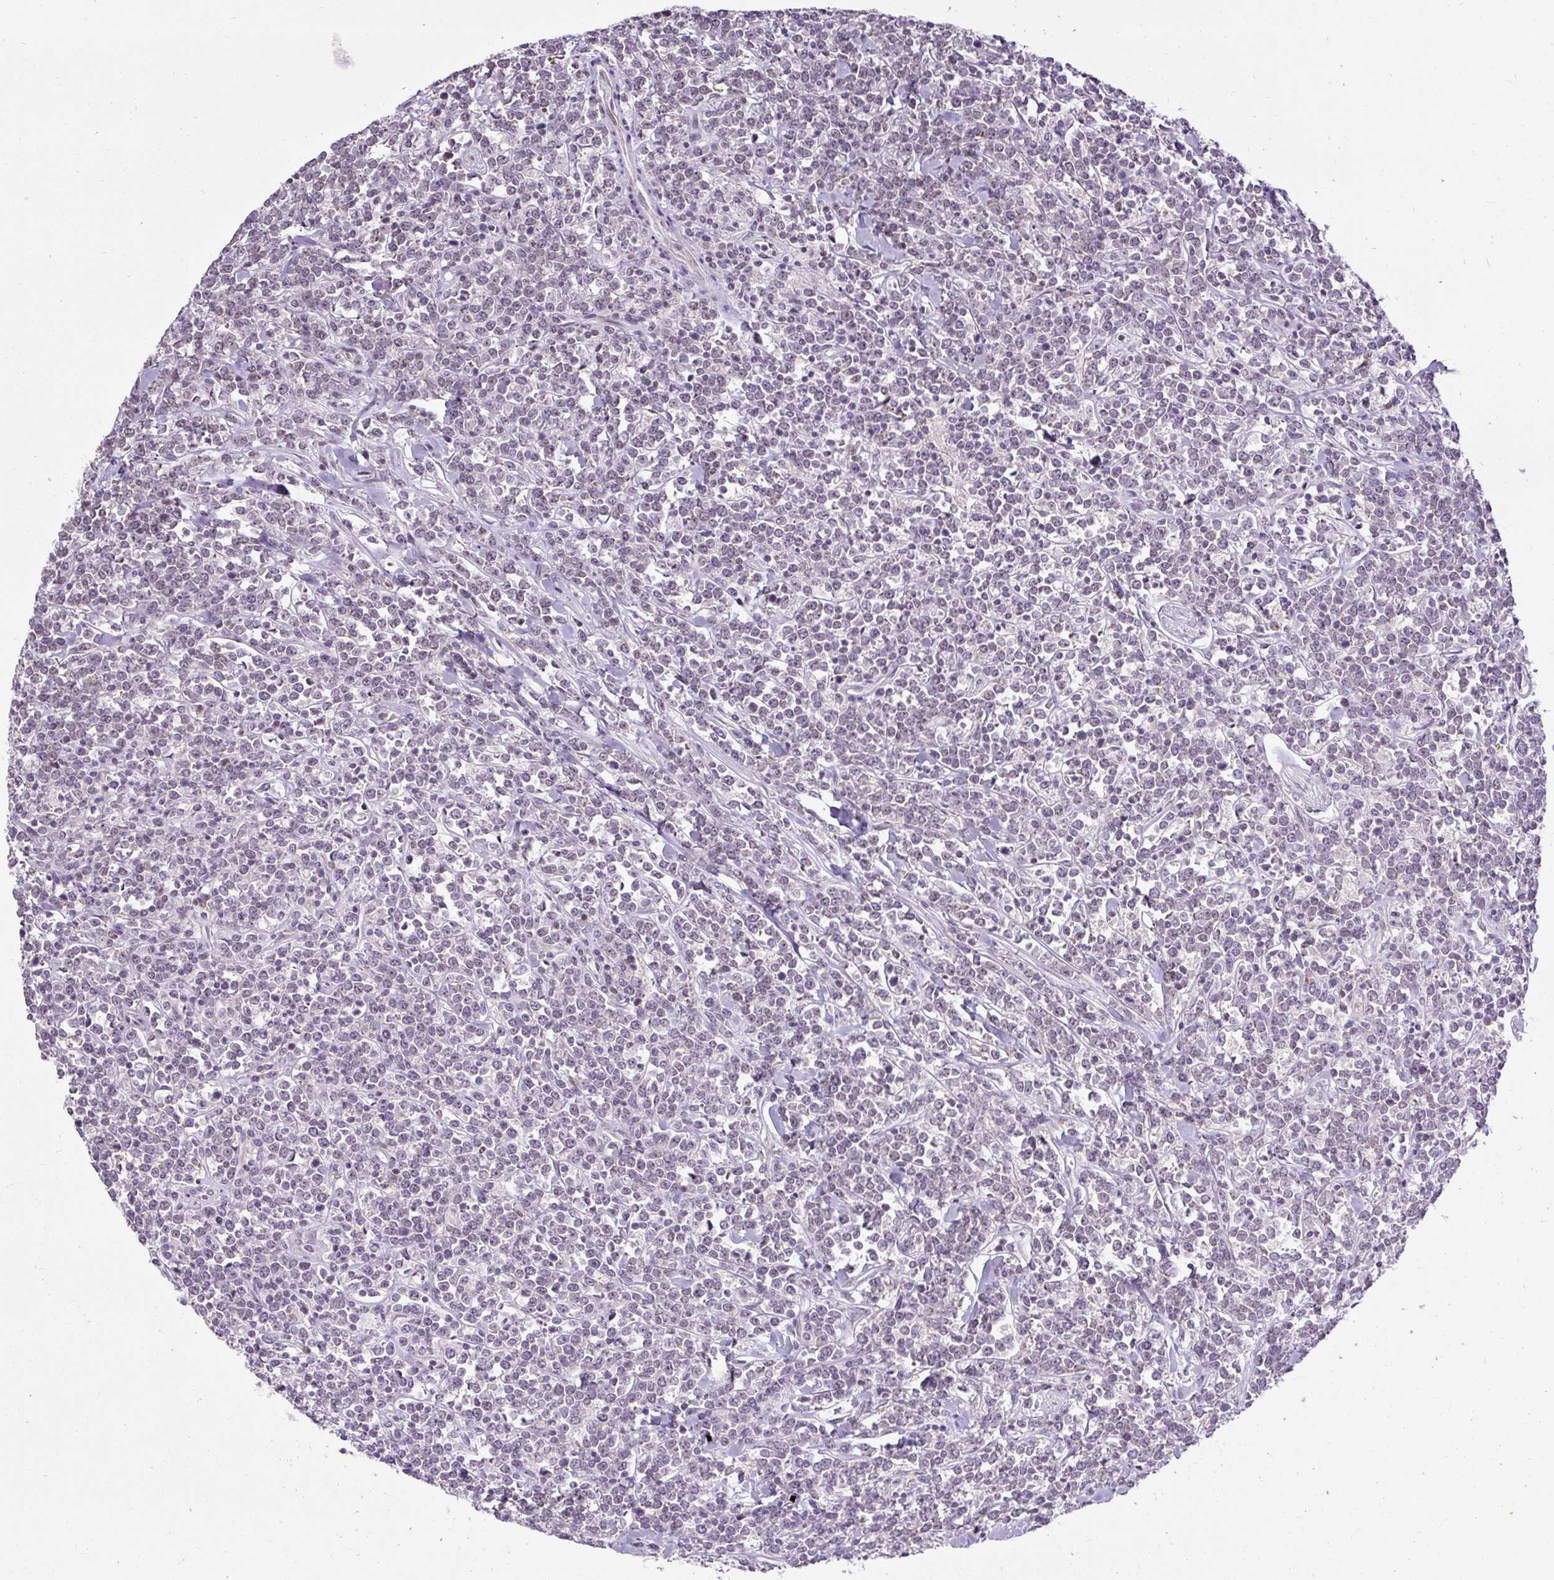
{"staining": {"intensity": "negative", "quantity": "none", "location": "none"}, "tissue": "lymphoma", "cell_type": "Tumor cells", "image_type": "cancer", "snomed": [{"axis": "morphology", "description": "Malignant lymphoma, non-Hodgkin's type, High grade"}, {"axis": "topography", "description": "Small intestine"}, {"axis": "topography", "description": "Colon"}], "caption": "IHC image of high-grade malignant lymphoma, non-Hodgkin's type stained for a protein (brown), which shows no staining in tumor cells.", "gene": "ARHGEF18", "patient": {"sex": "male", "age": 8}}